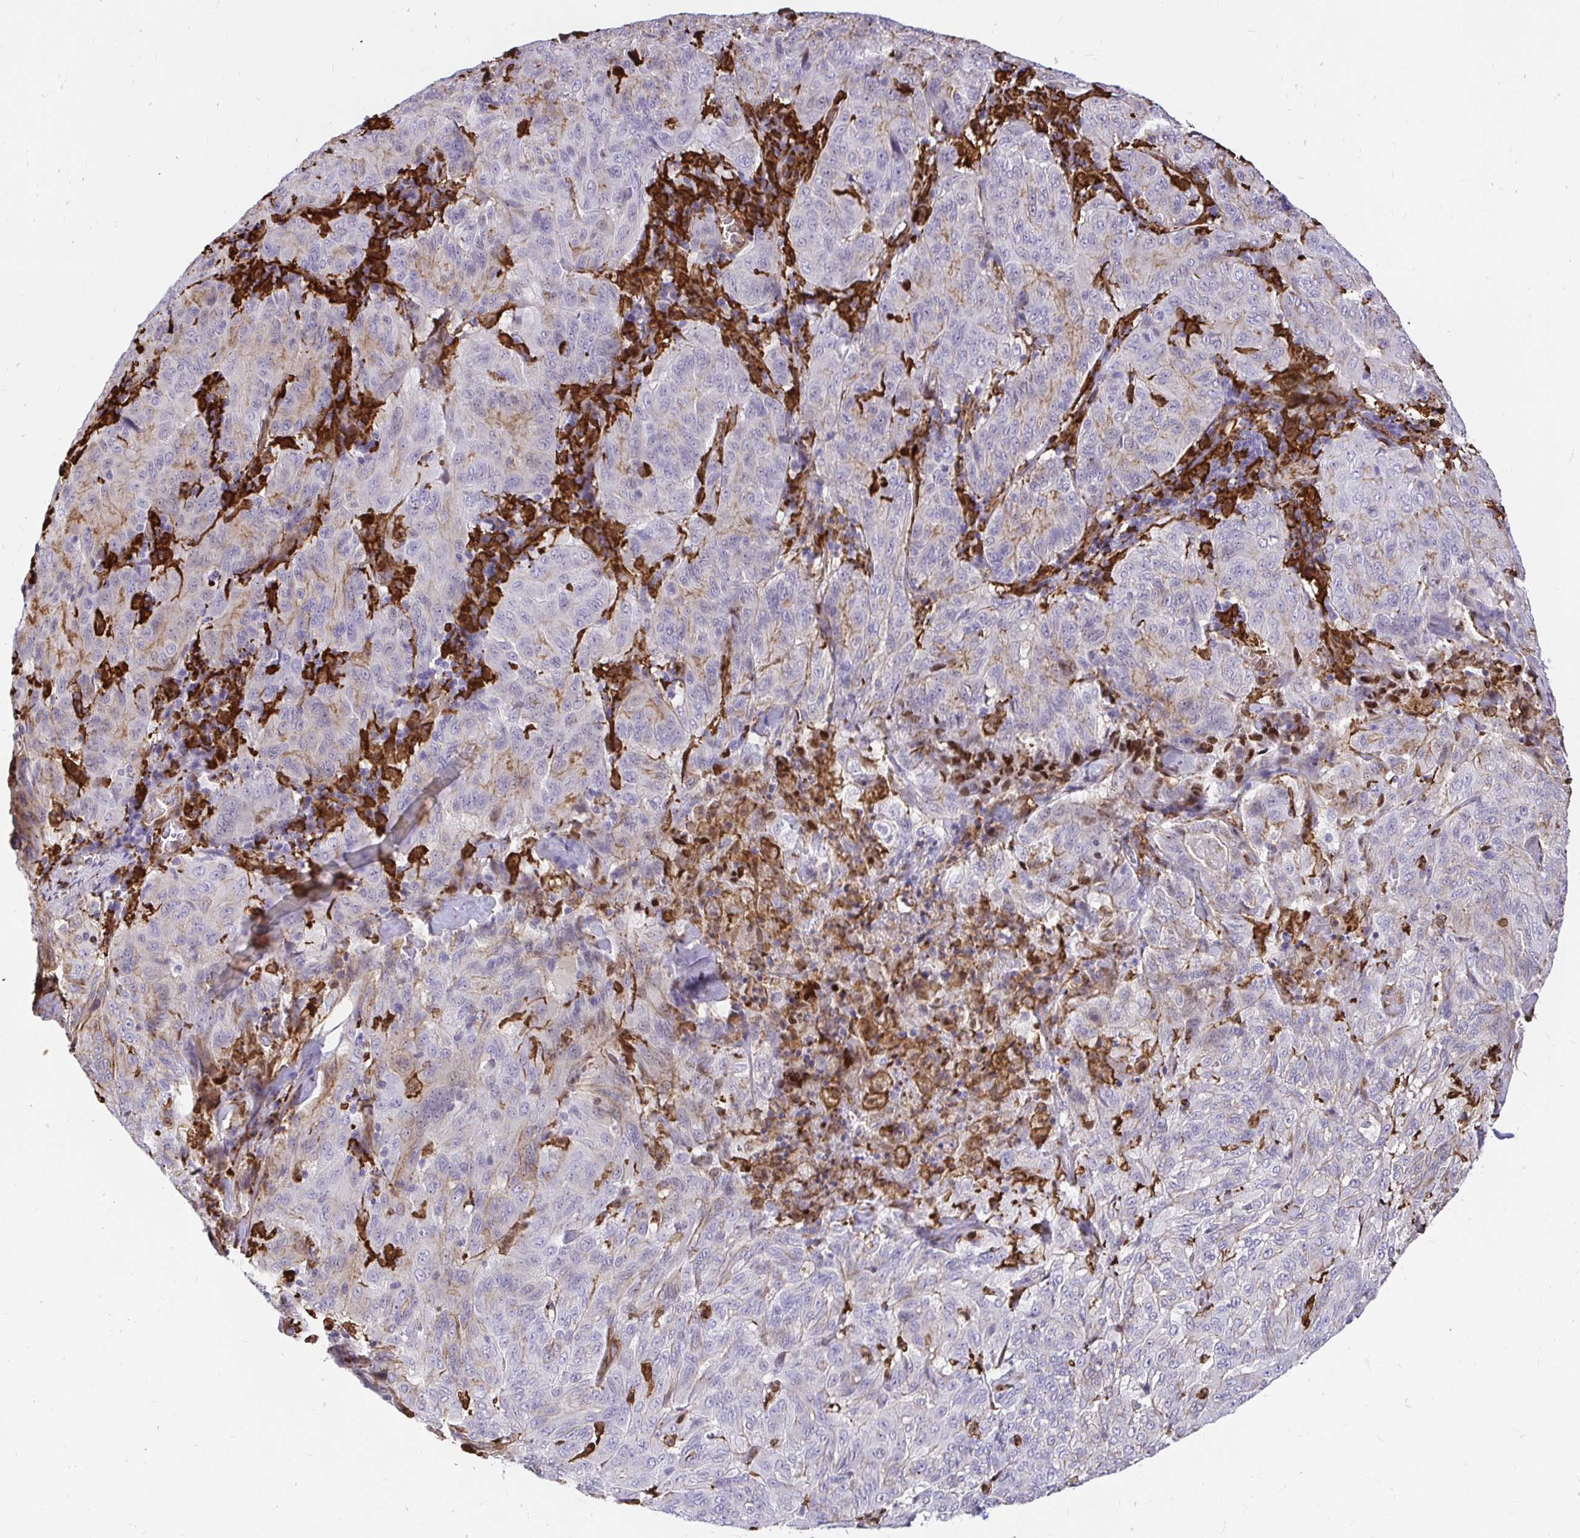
{"staining": {"intensity": "weak", "quantity": "<25%", "location": "cytoplasmic/membranous"}, "tissue": "pancreatic cancer", "cell_type": "Tumor cells", "image_type": "cancer", "snomed": [{"axis": "morphology", "description": "Adenocarcinoma, NOS"}, {"axis": "topography", "description": "Pancreas"}], "caption": "Immunohistochemistry (IHC) of pancreatic cancer (adenocarcinoma) reveals no staining in tumor cells. Nuclei are stained in blue.", "gene": "GSN", "patient": {"sex": "male", "age": 63}}